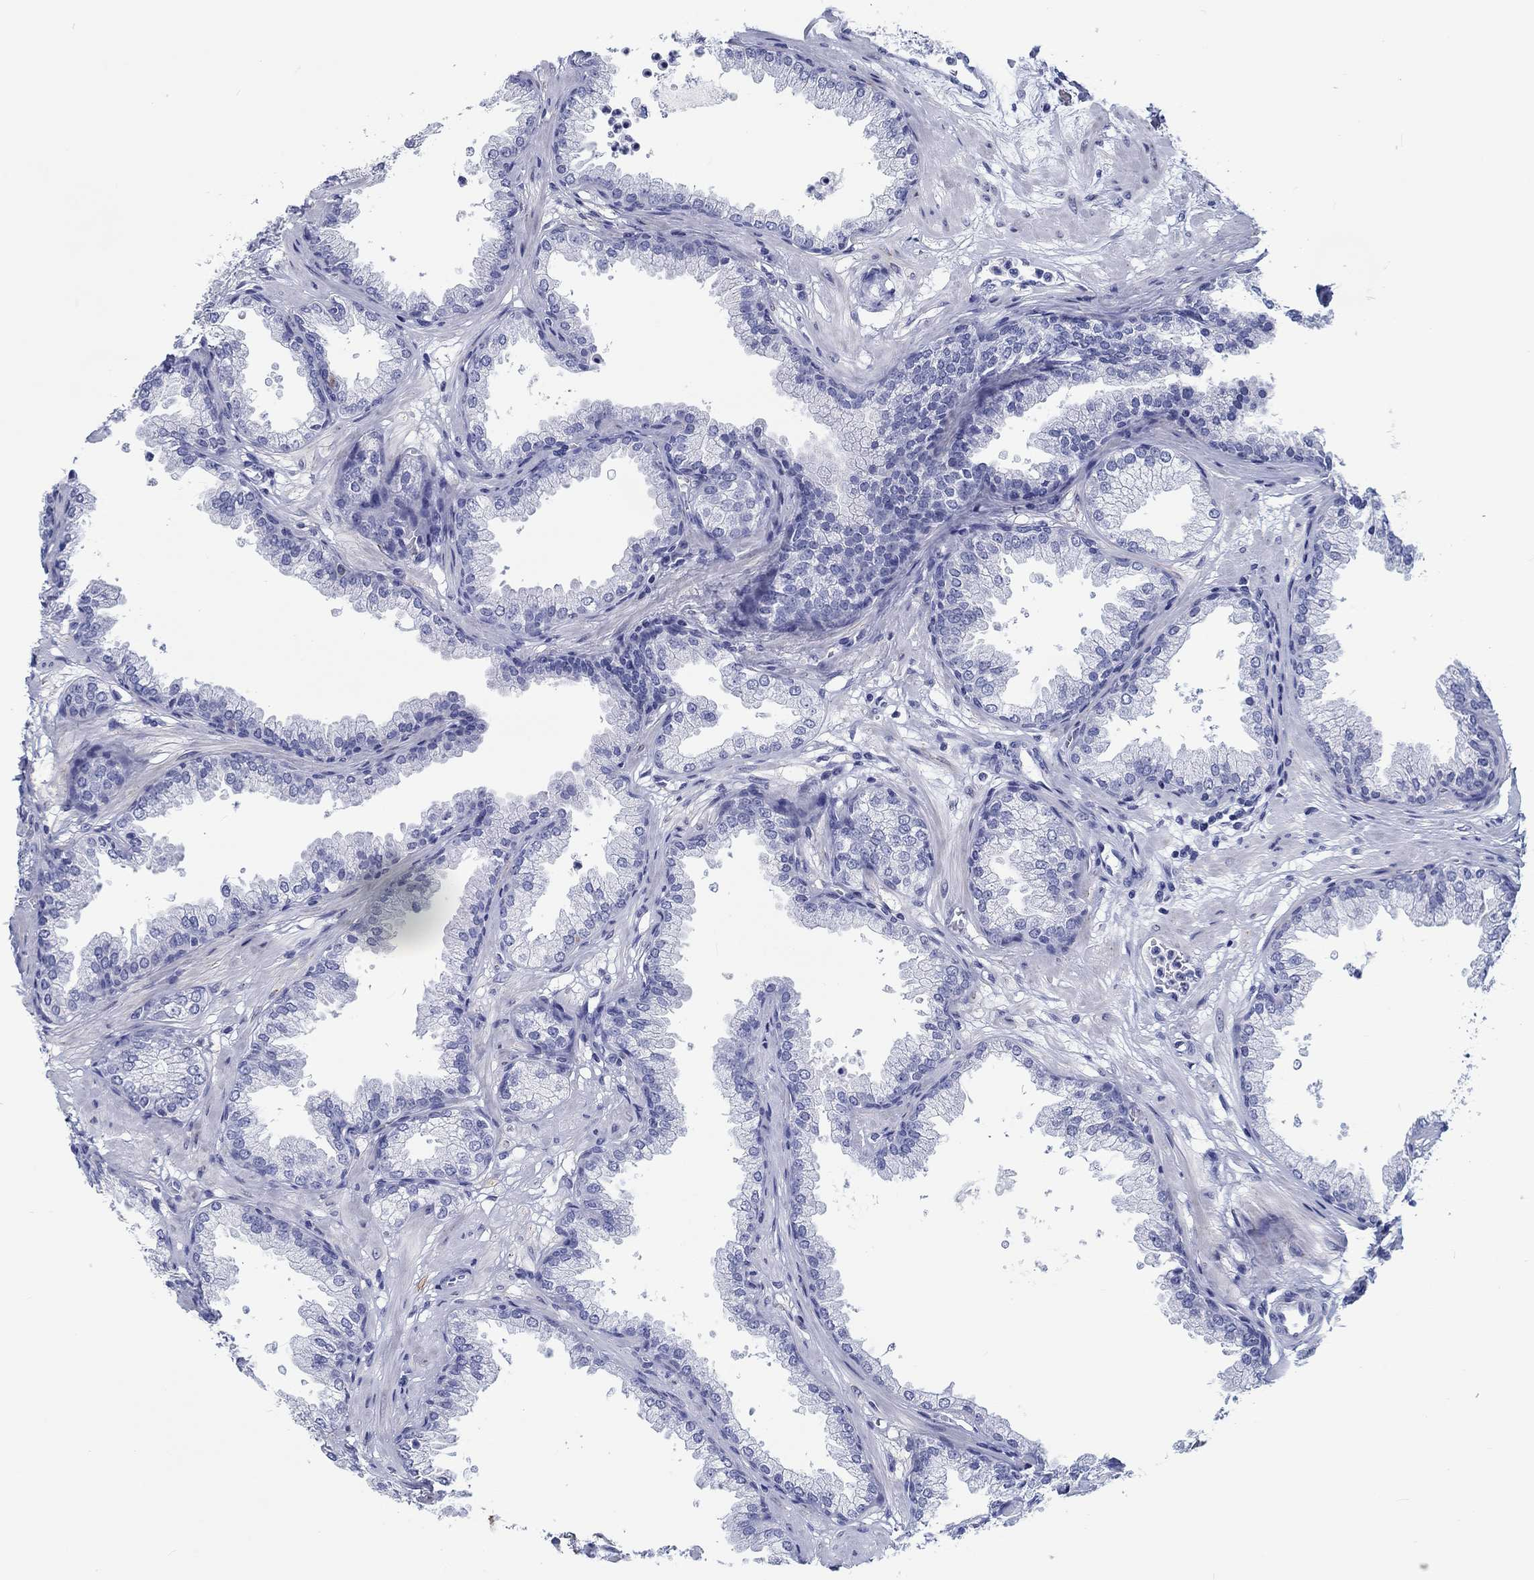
{"staining": {"intensity": "negative", "quantity": "none", "location": "none"}, "tissue": "prostate", "cell_type": "Glandular cells", "image_type": "normal", "snomed": [{"axis": "morphology", "description": "Normal tissue, NOS"}, {"axis": "topography", "description": "Prostate"}], "caption": "This micrograph is of benign prostate stained with immunohistochemistry to label a protein in brown with the nuclei are counter-stained blue. There is no expression in glandular cells.", "gene": "H1", "patient": {"sex": "male", "age": 37}}